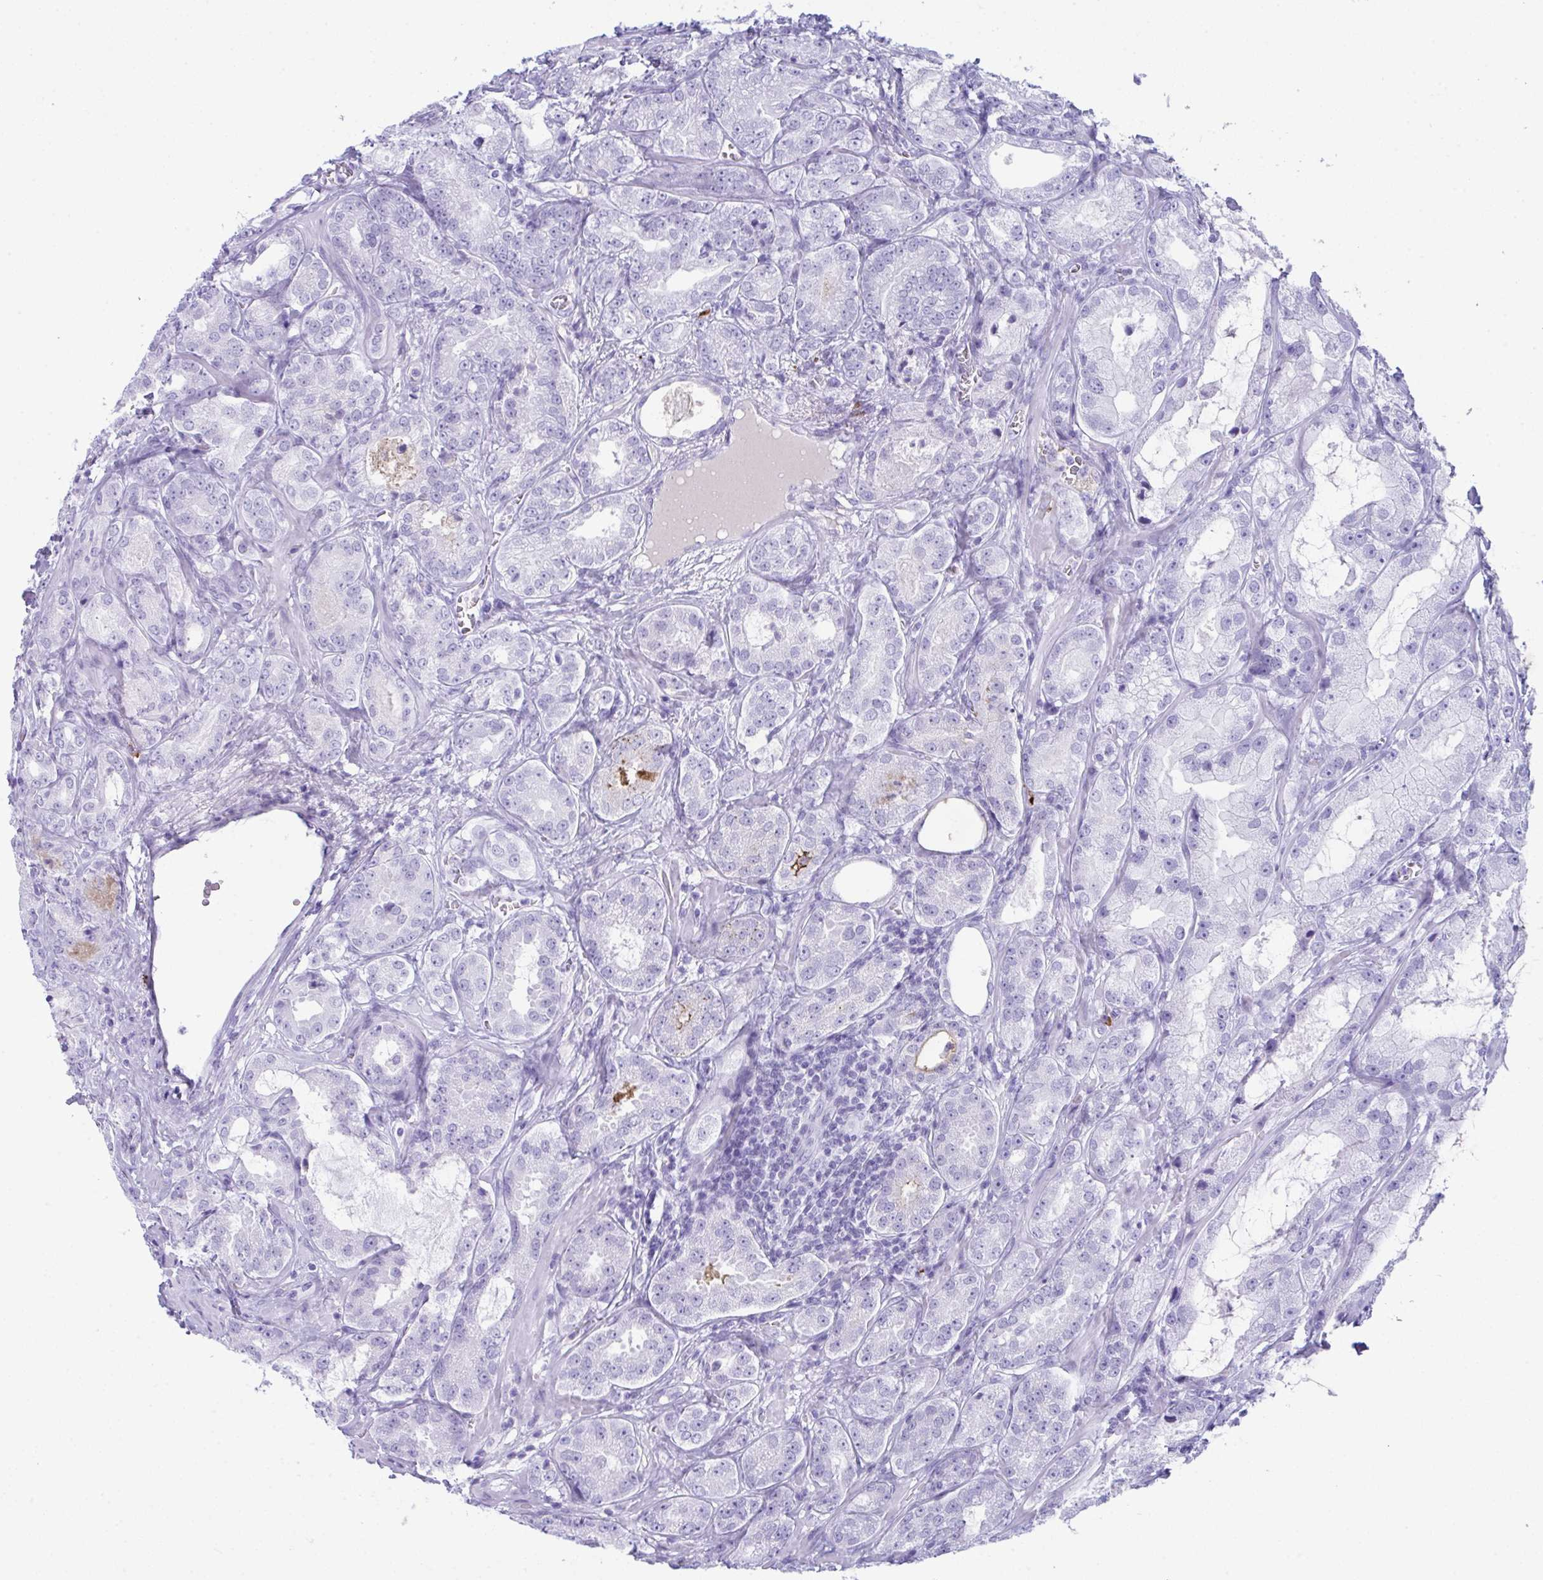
{"staining": {"intensity": "negative", "quantity": "none", "location": "none"}, "tissue": "prostate cancer", "cell_type": "Tumor cells", "image_type": "cancer", "snomed": [{"axis": "morphology", "description": "Adenocarcinoma, High grade"}, {"axis": "topography", "description": "Prostate"}], "caption": "A micrograph of prostate high-grade adenocarcinoma stained for a protein displays no brown staining in tumor cells. (DAB (3,3'-diaminobenzidine) IHC, high magnification).", "gene": "JCHAIN", "patient": {"sex": "male", "age": 64}}